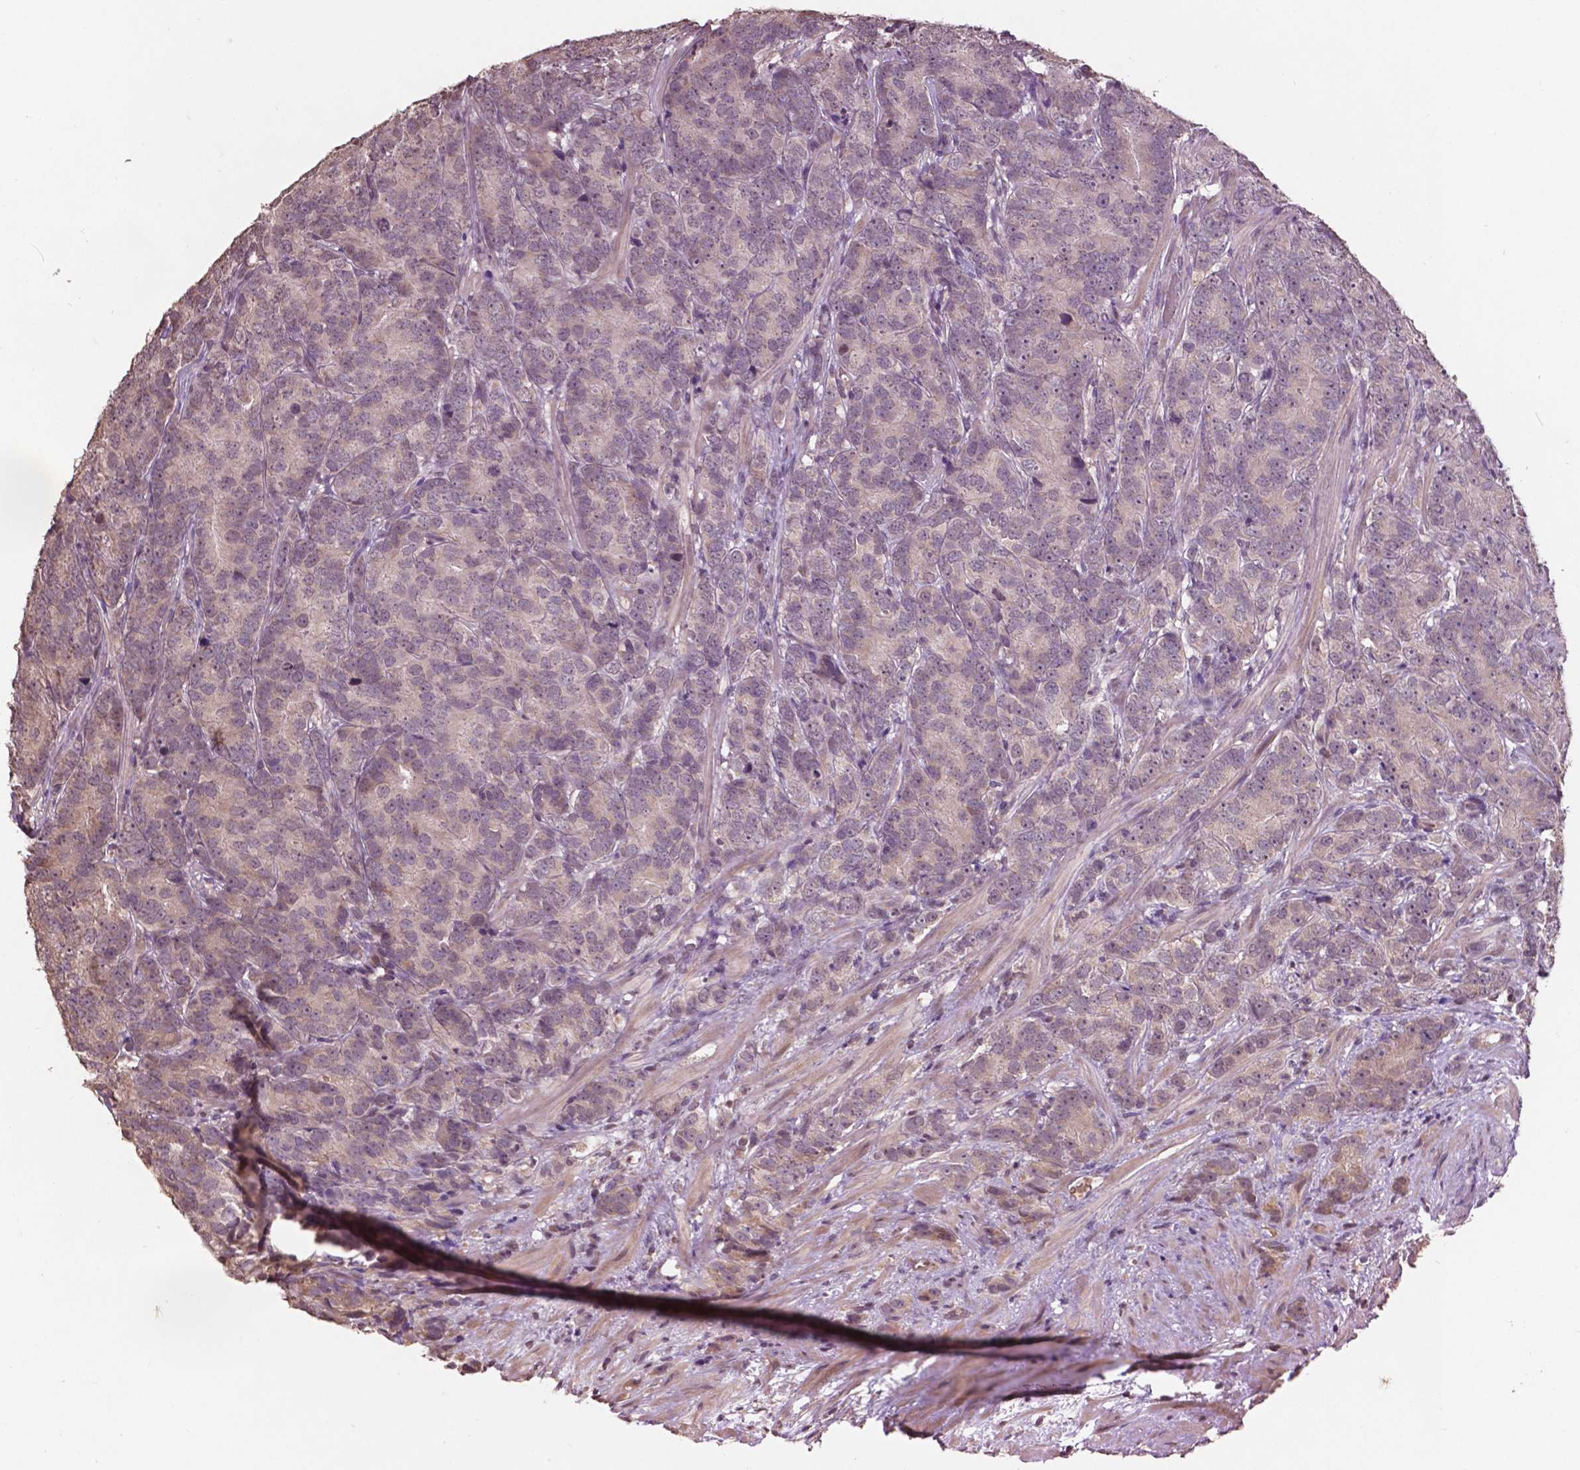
{"staining": {"intensity": "weak", "quantity": "25%-75%", "location": "cytoplasmic/membranous"}, "tissue": "prostate cancer", "cell_type": "Tumor cells", "image_type": "cancer", "snomed": [{"axis": "morphology", "description": "Adenocarcinoma, High grade"}, {"axis": "topography", "description": "Prostate"}], "caption": "The image reveals immunohistochemical staining of adenocarcinoma (high-grade) (prostate). There is weak cytoplasmic/membranous positivity is appreciated in approximately 25%-75% of tumor cells. (Stains: DAB (3,3'-diaminobenzidine) in brown, nuclei in blue, Microscopy: brightfield microscopy at high magnification).", "gene": "GLRA2", "patient": {"sex": "male", "age": 90}}